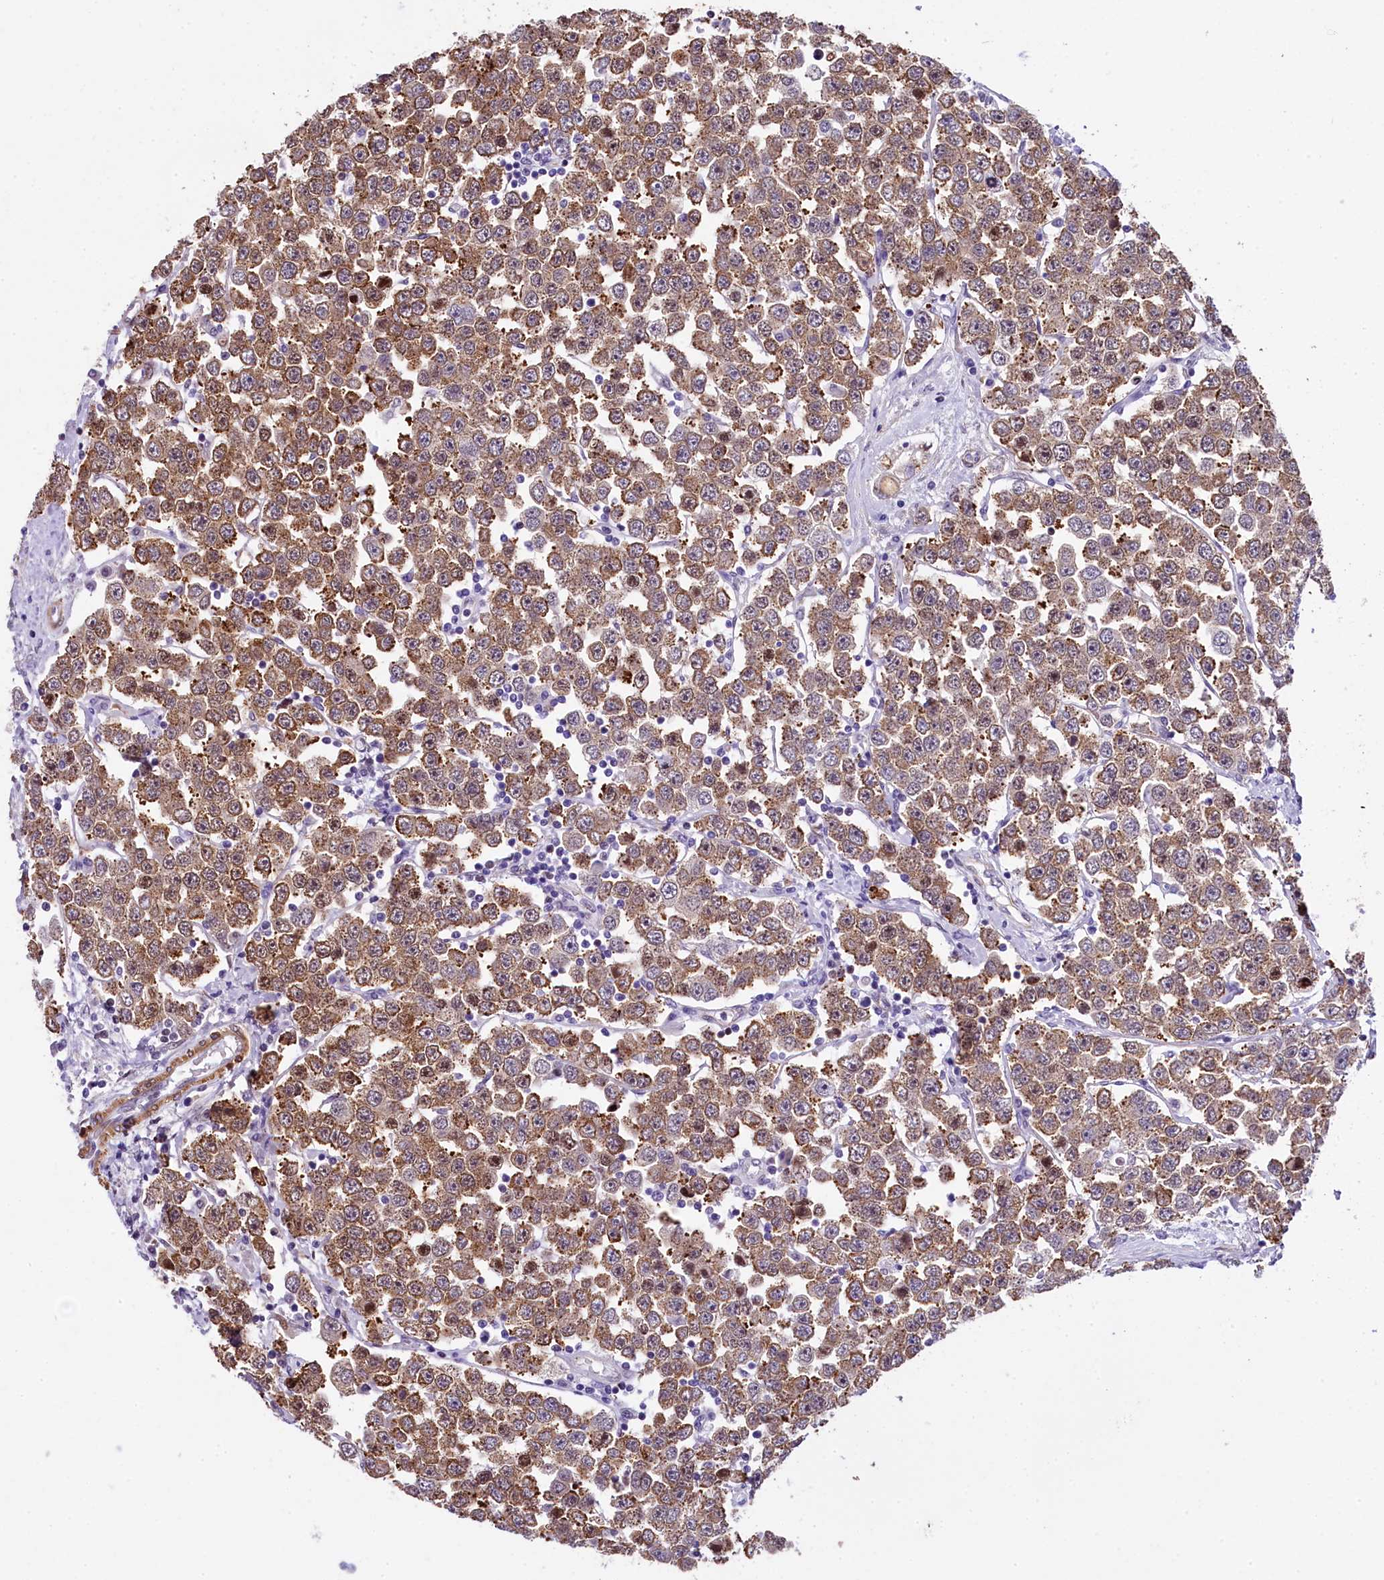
{"staining": {"intensity": "moderate", "quantity": ">75%", "location": "cytoplasmic/membranous"}, "tissue": "testis cancer", "cell_type": "Tumor cells", "image_type": "cancer", "snomed": [{"axis": "morphology", "description": "Seminoma, NOS"}, {"axis": "topography", "description": "Testis"}], "caption": "Protein expression analysis of testis seminoma displays moderate cytoplasmic/membranous staining in approximately >75% of tumor cells. The staining was performed using DAB, with brown indicating positive protein expression. Nuclei are stained blue with hematoxylin.", "gene": "SAMD10", "patient": {"sex": "male", "age": 28}}